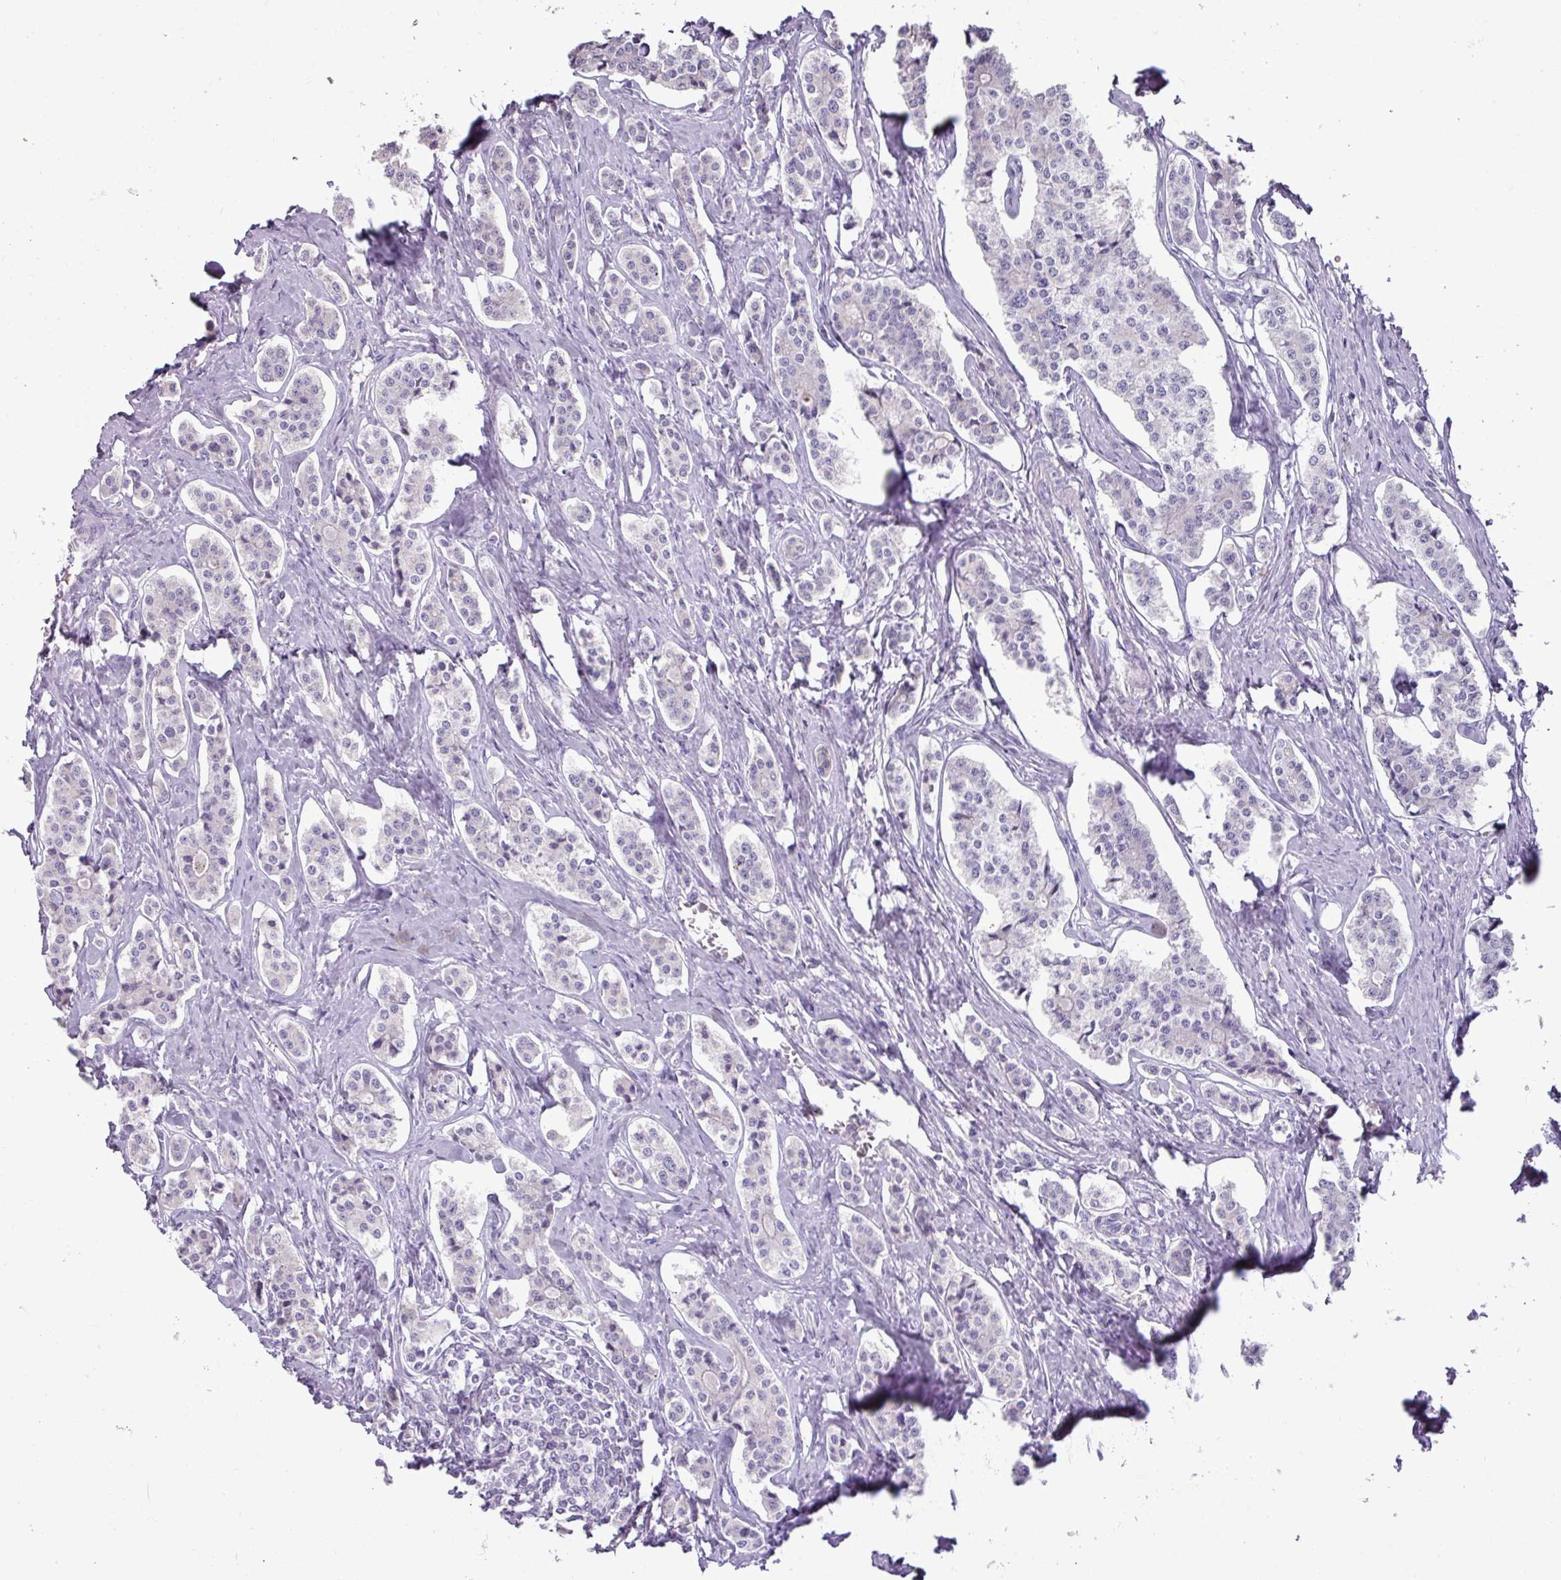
{"staining": {"intensity": "negative", "quantity": "none", "location": "none"}, "tissue": "carcinoid", "cell_type": "Tumor cells", "image_type": "cancer", "snomed": [{"axis": "morphology", "description": "Carcinoid, malignant, NOS"}, {"axis": "topography", "description": "Small intestine"}], "caption": "Image shows no protein staining in tumor cells of carcinoid (malignant) tissue.", "gene": "BRINP2", "patient": {"sex": "male", "age": 63}}